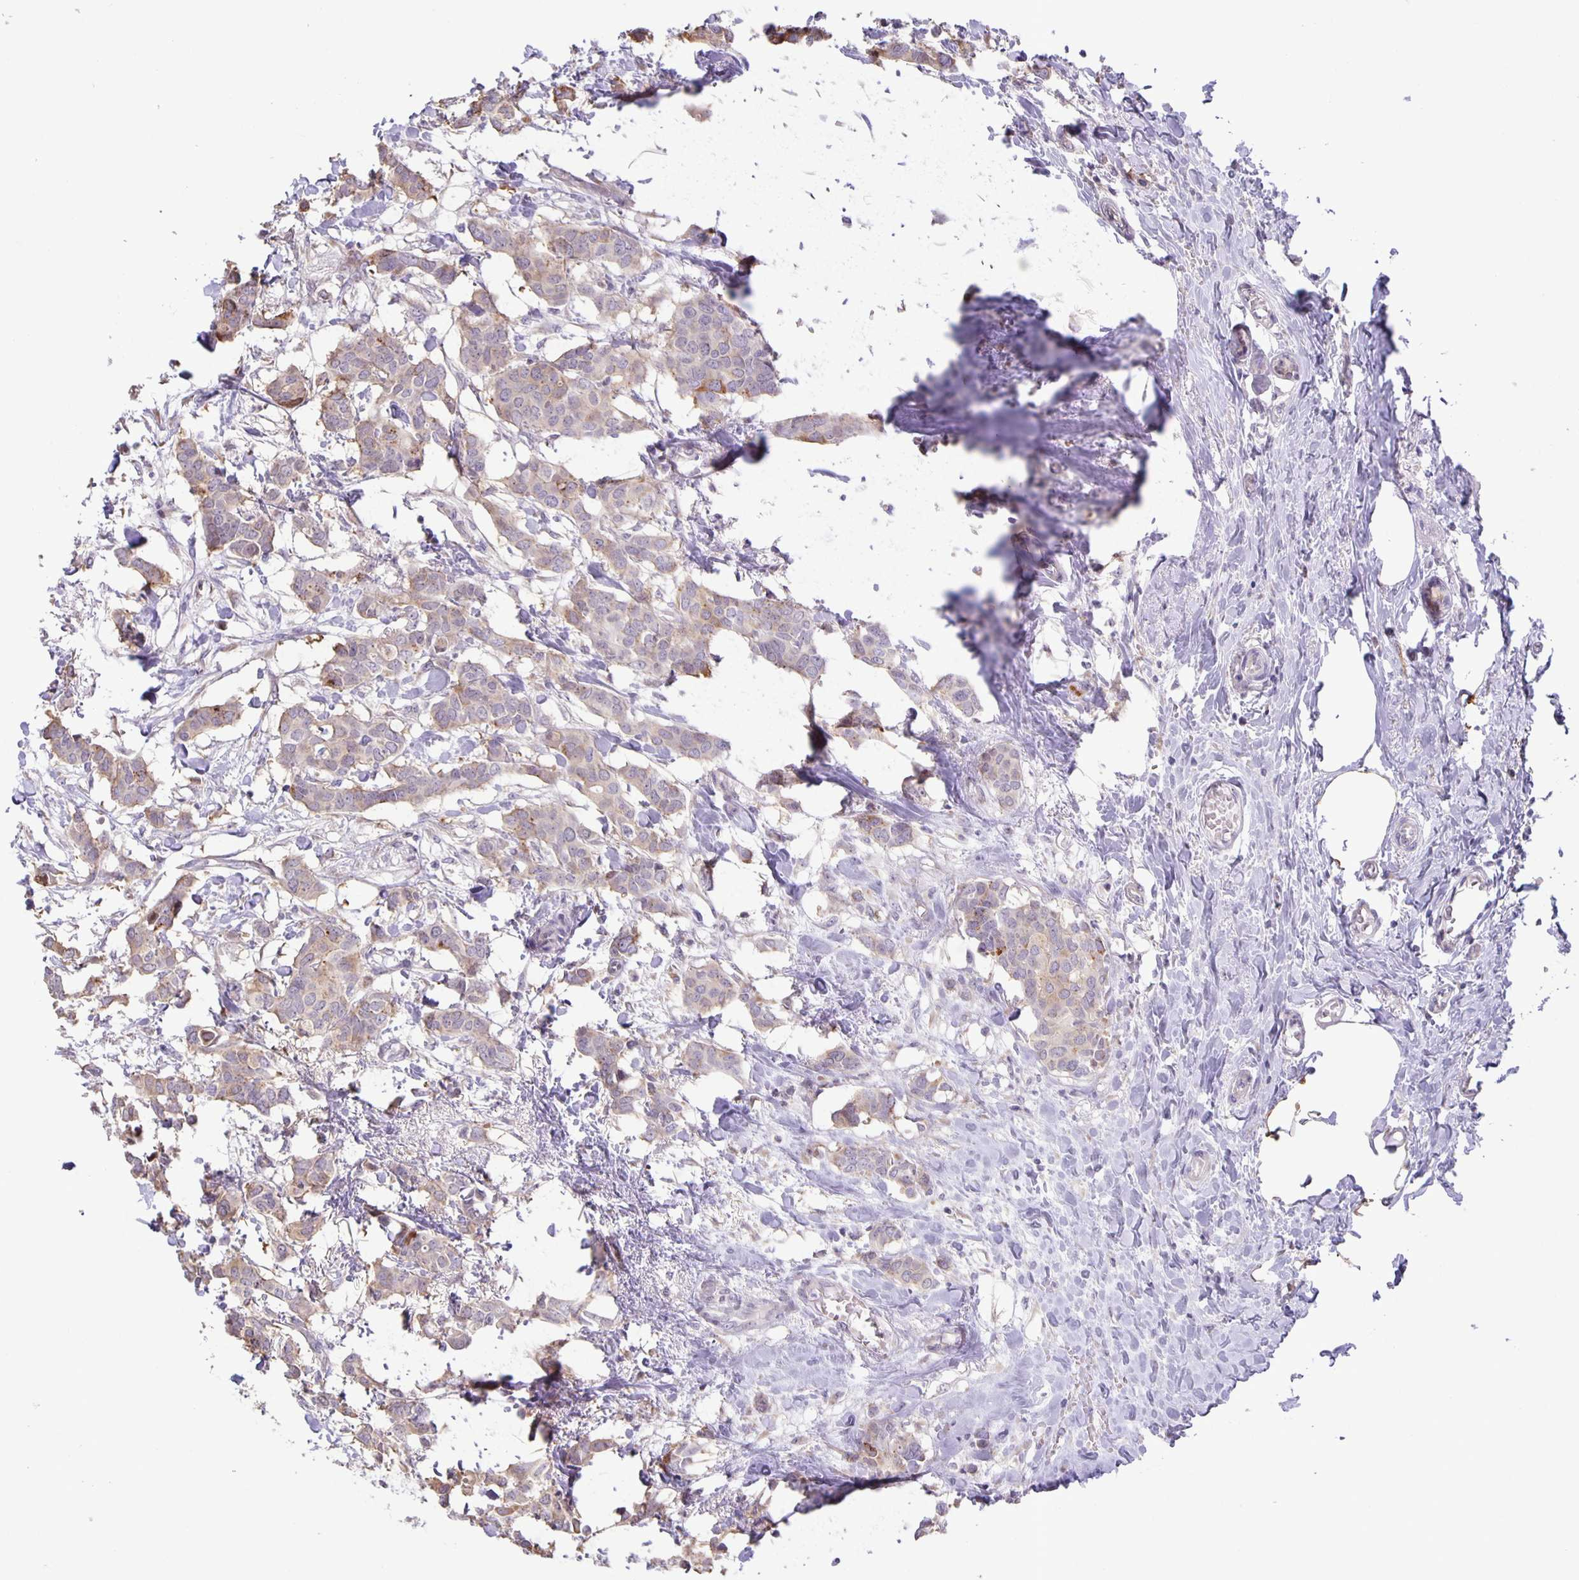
{"staining": {"intensity": "weak", "quantity": "25%-75%", "location": "cytoplasmic/membranous"}, "tissue": "breast cancer", "cell_type": "Tumor cells", "image_type": "cancer", "snomed": [{"axis": "morphology", "description": "Duct carcinoma"}, {"axis": "topography", "description": "Breast"}], "caption": "Invasive ductal carcinoma (breast) tissue shows weak cytoplasmic/membranous staining in about 25%-75% of tumor cells, visualized by immunohistochemistry.", "gene": "MAPK12", "patient": {"sex": "female", "age": 62}}